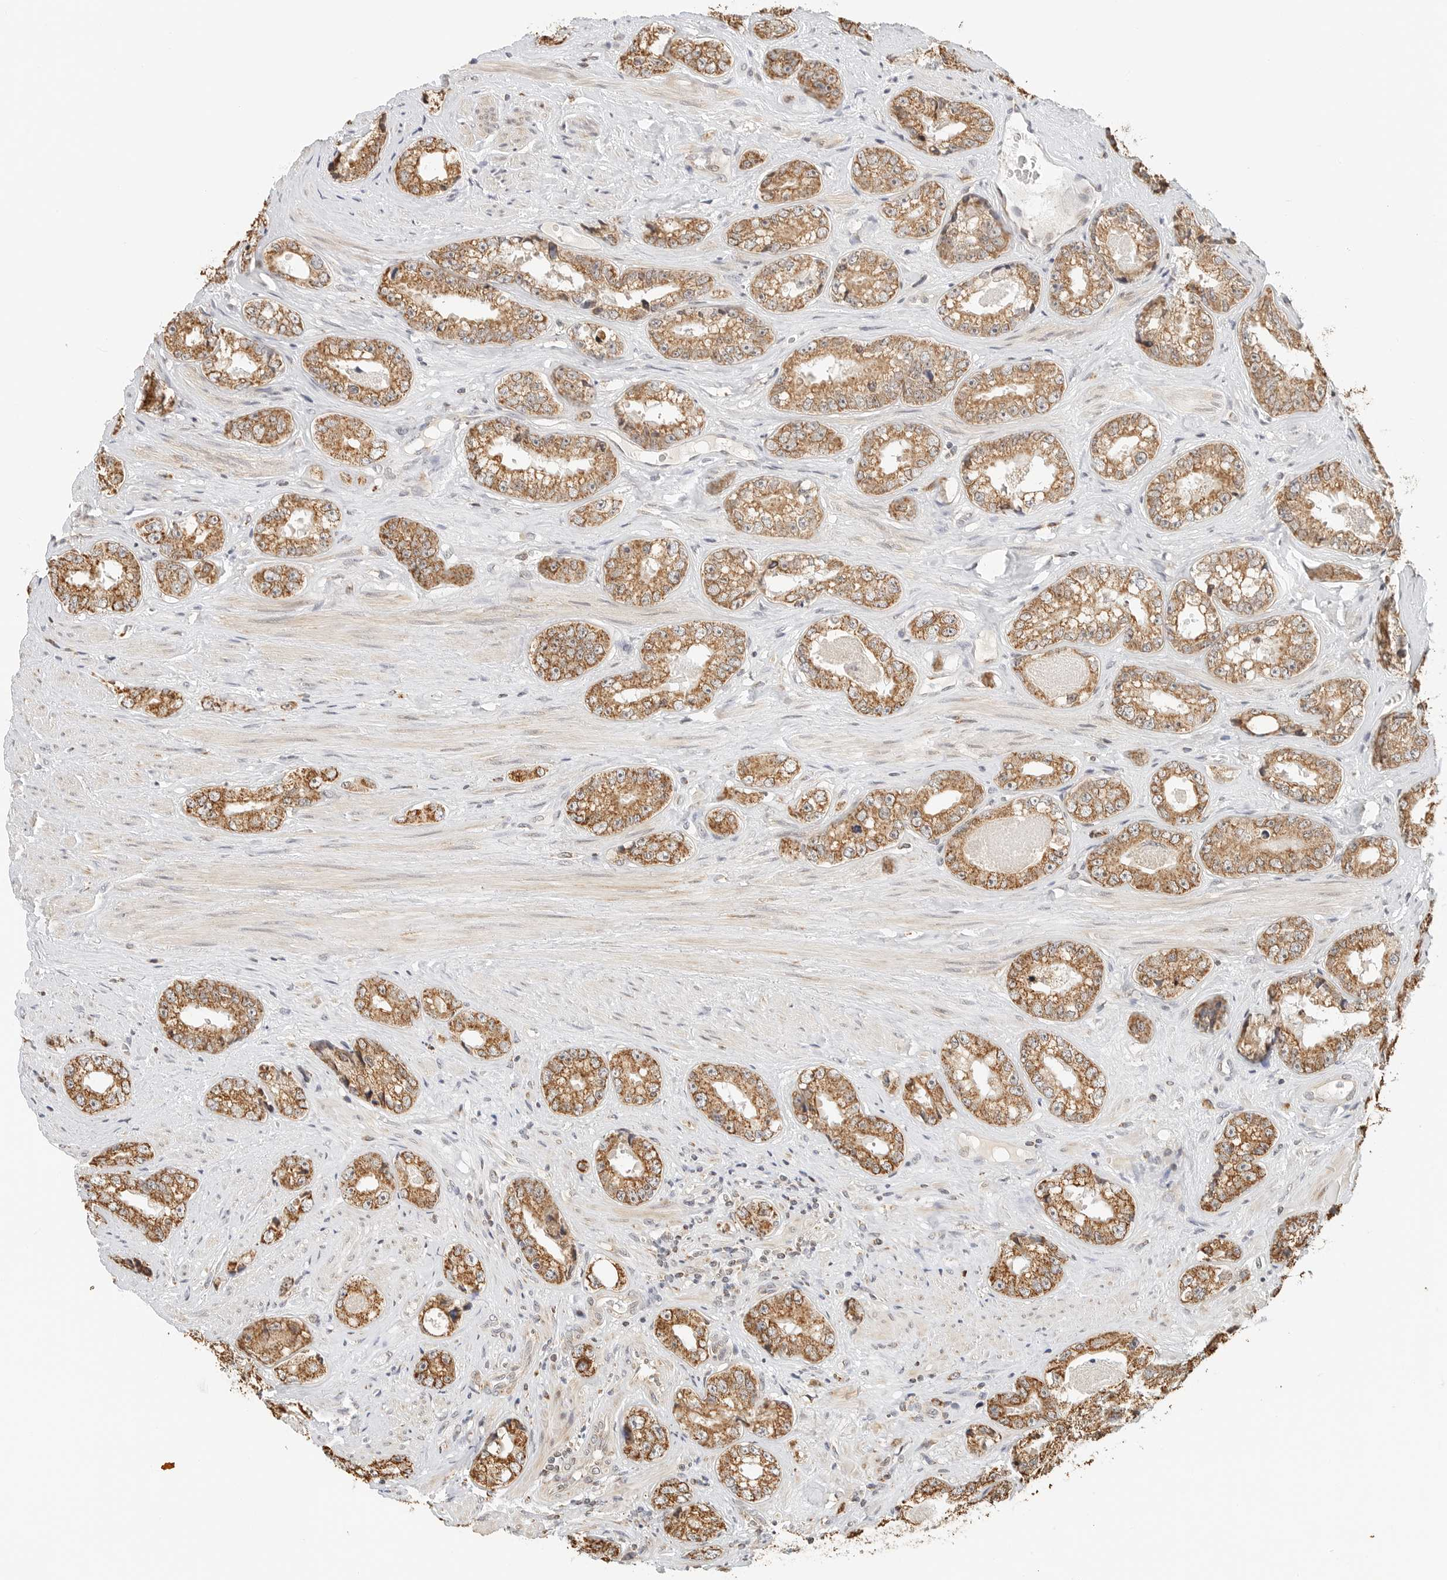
{"staining": {"intensity": "moderate", "quantity": ">75%", "location": "cytoplasmic/membranous"}, "tissue": "prostate cancer", "cell_type": "Tumor cells", "image_type": "cancer", "snomed": [{"axis": "morphology", "description": "Adenocarcinoma, High grade"}, {"axis": "topography", "description": "Prostate"}], "caption": "Immunohistochemistry (DAB) staining of human prostate adenocarcinoma (high-grade) displays moderate cytoplasmic/membranous protein positivity in about >75% of tumor cells.", "gene": "ATL1", "patient": {"sex": "male", "age": 61}}